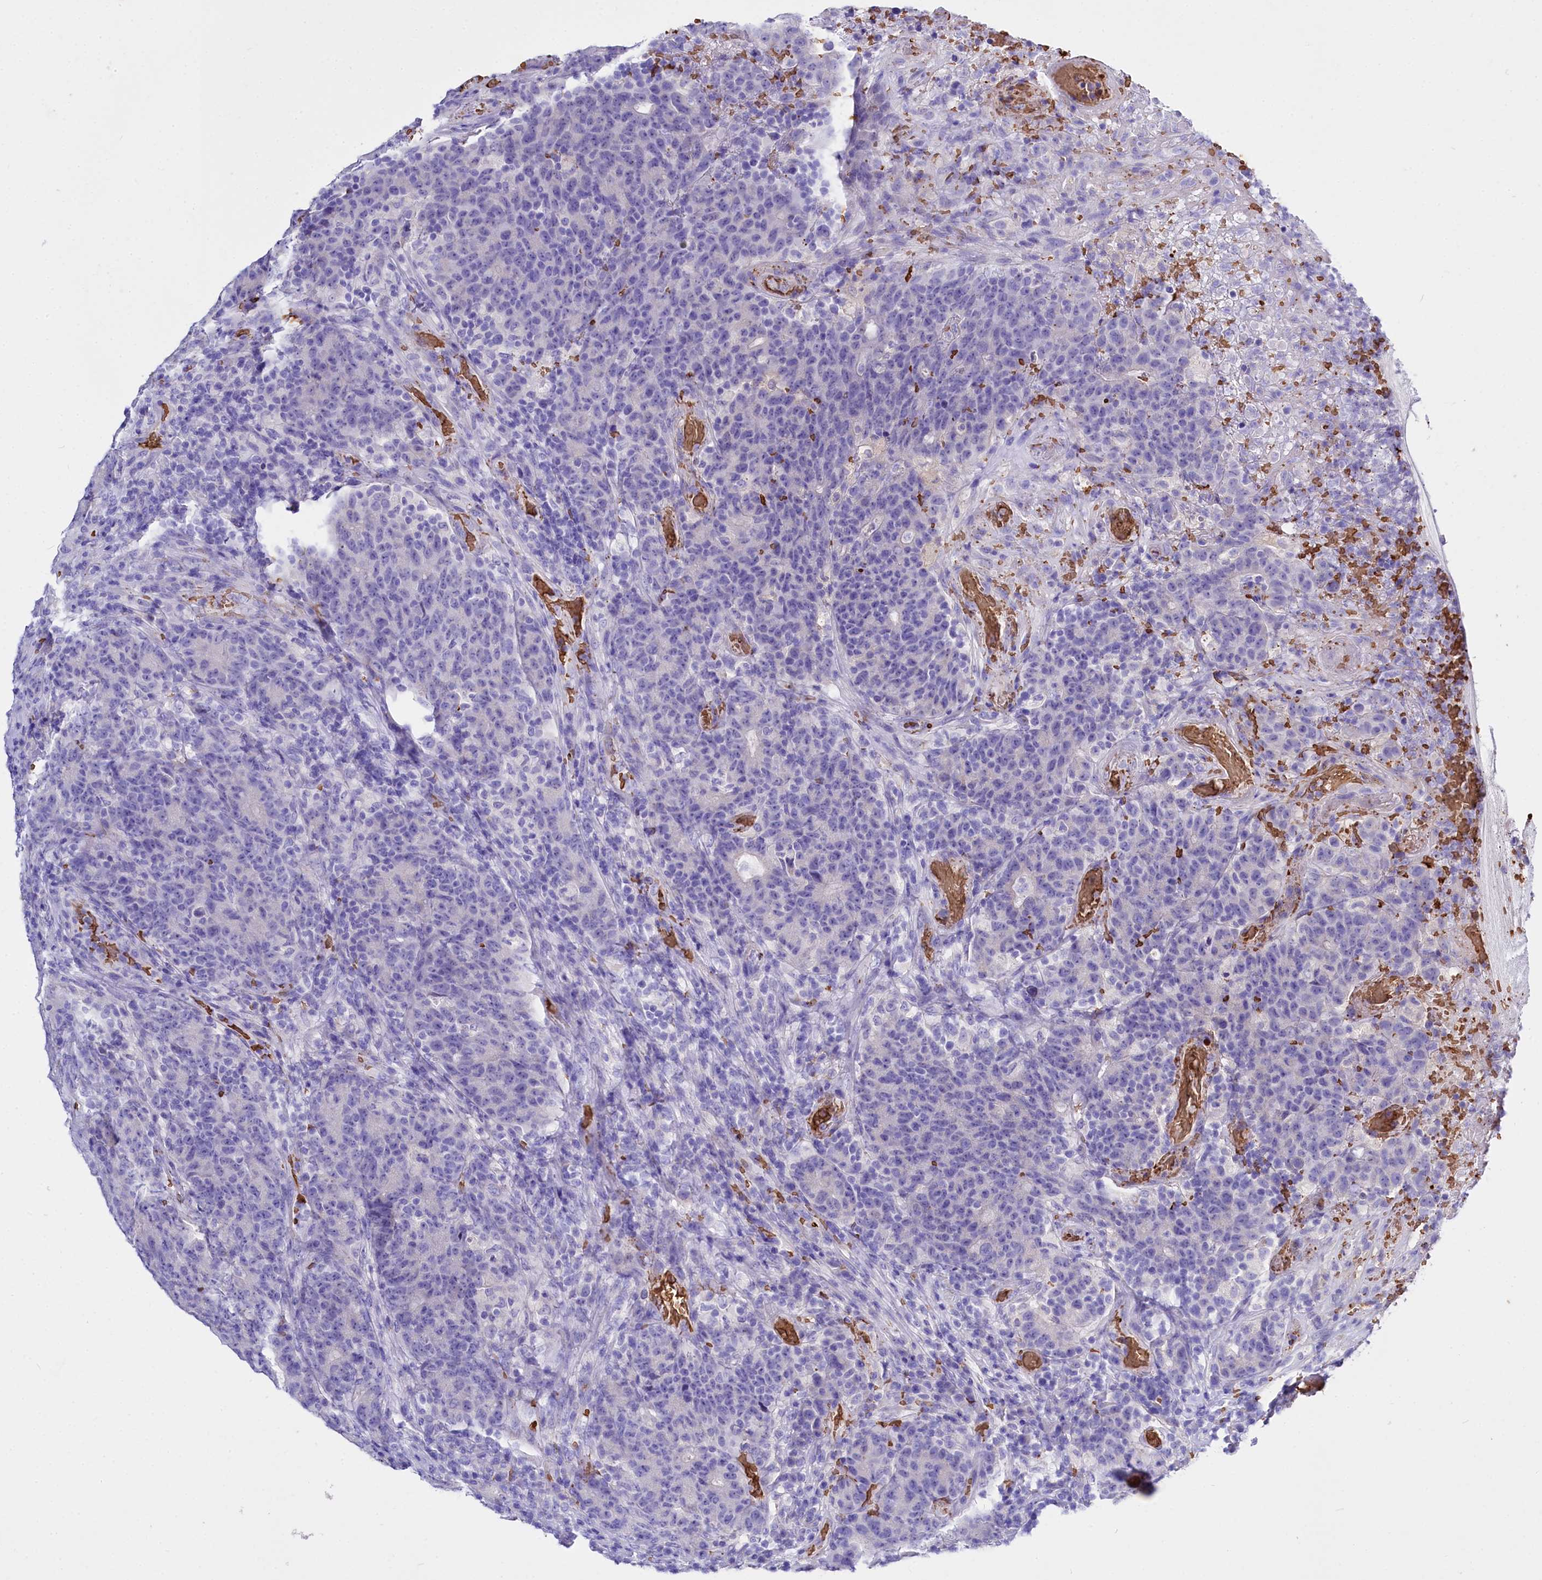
{"staining": {"intensity": "negative", "quantity": "none", "location": "none"}, "tissue": "colorectal cancer", "cell_type": "Tumor cells", "image_type": "cancer", "snomed": [{"axis": "morphology", "description": "Adenocarcinoma, NOS"}, {"axis": "topography", "description": "Colon"}], "caption": "This is an immunohistochemistry micrograph of adenocarcinoma (colorectal). There is no positivity in tumor cells.", "gene": "RPUSD3", "patient": {"sex": "female", "age": 75}}